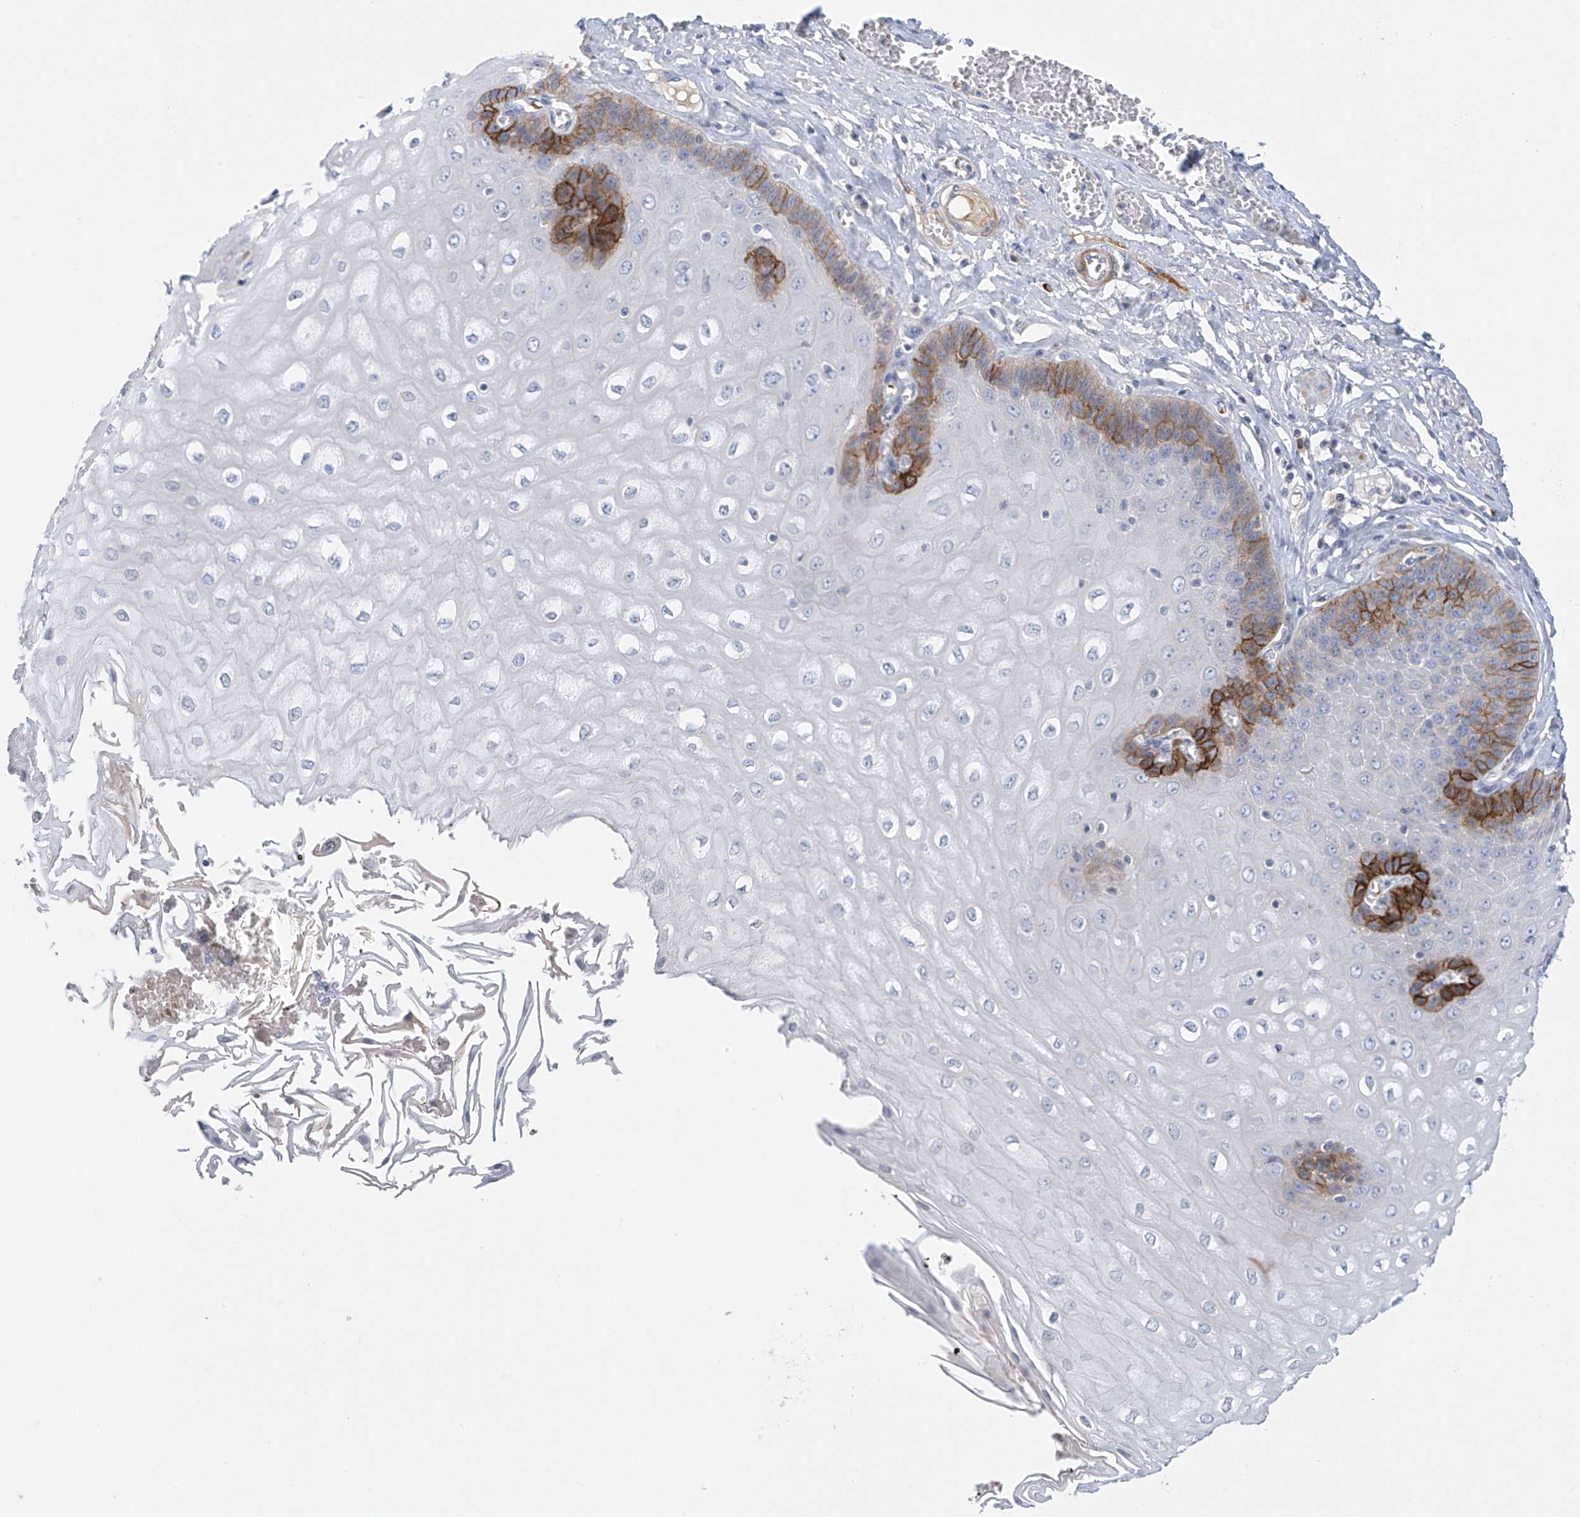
{"staining": {"intensity": "strong", "quantity": "<25%", "location": "cytoplasmic/membranous"}, "tissue": "esophagus", "cell_type": "Squamous epithelial cells", "image_type": "normal", "snomed": [{"axis": "morphology", "description": "Normal tissue, NOS"}, {"axis": "topography", "description": "Esophagus"}], "caption": "The image shows a brown stain indicating the presence of a protein in the cytoplasmic/membranous of squamous epithelial cells in esophagus. (Brightfield microscopy of DAB IHC at high magnification).", "gene": "SLCO4A1", "patient": {"sex": "male", "age": 60}}